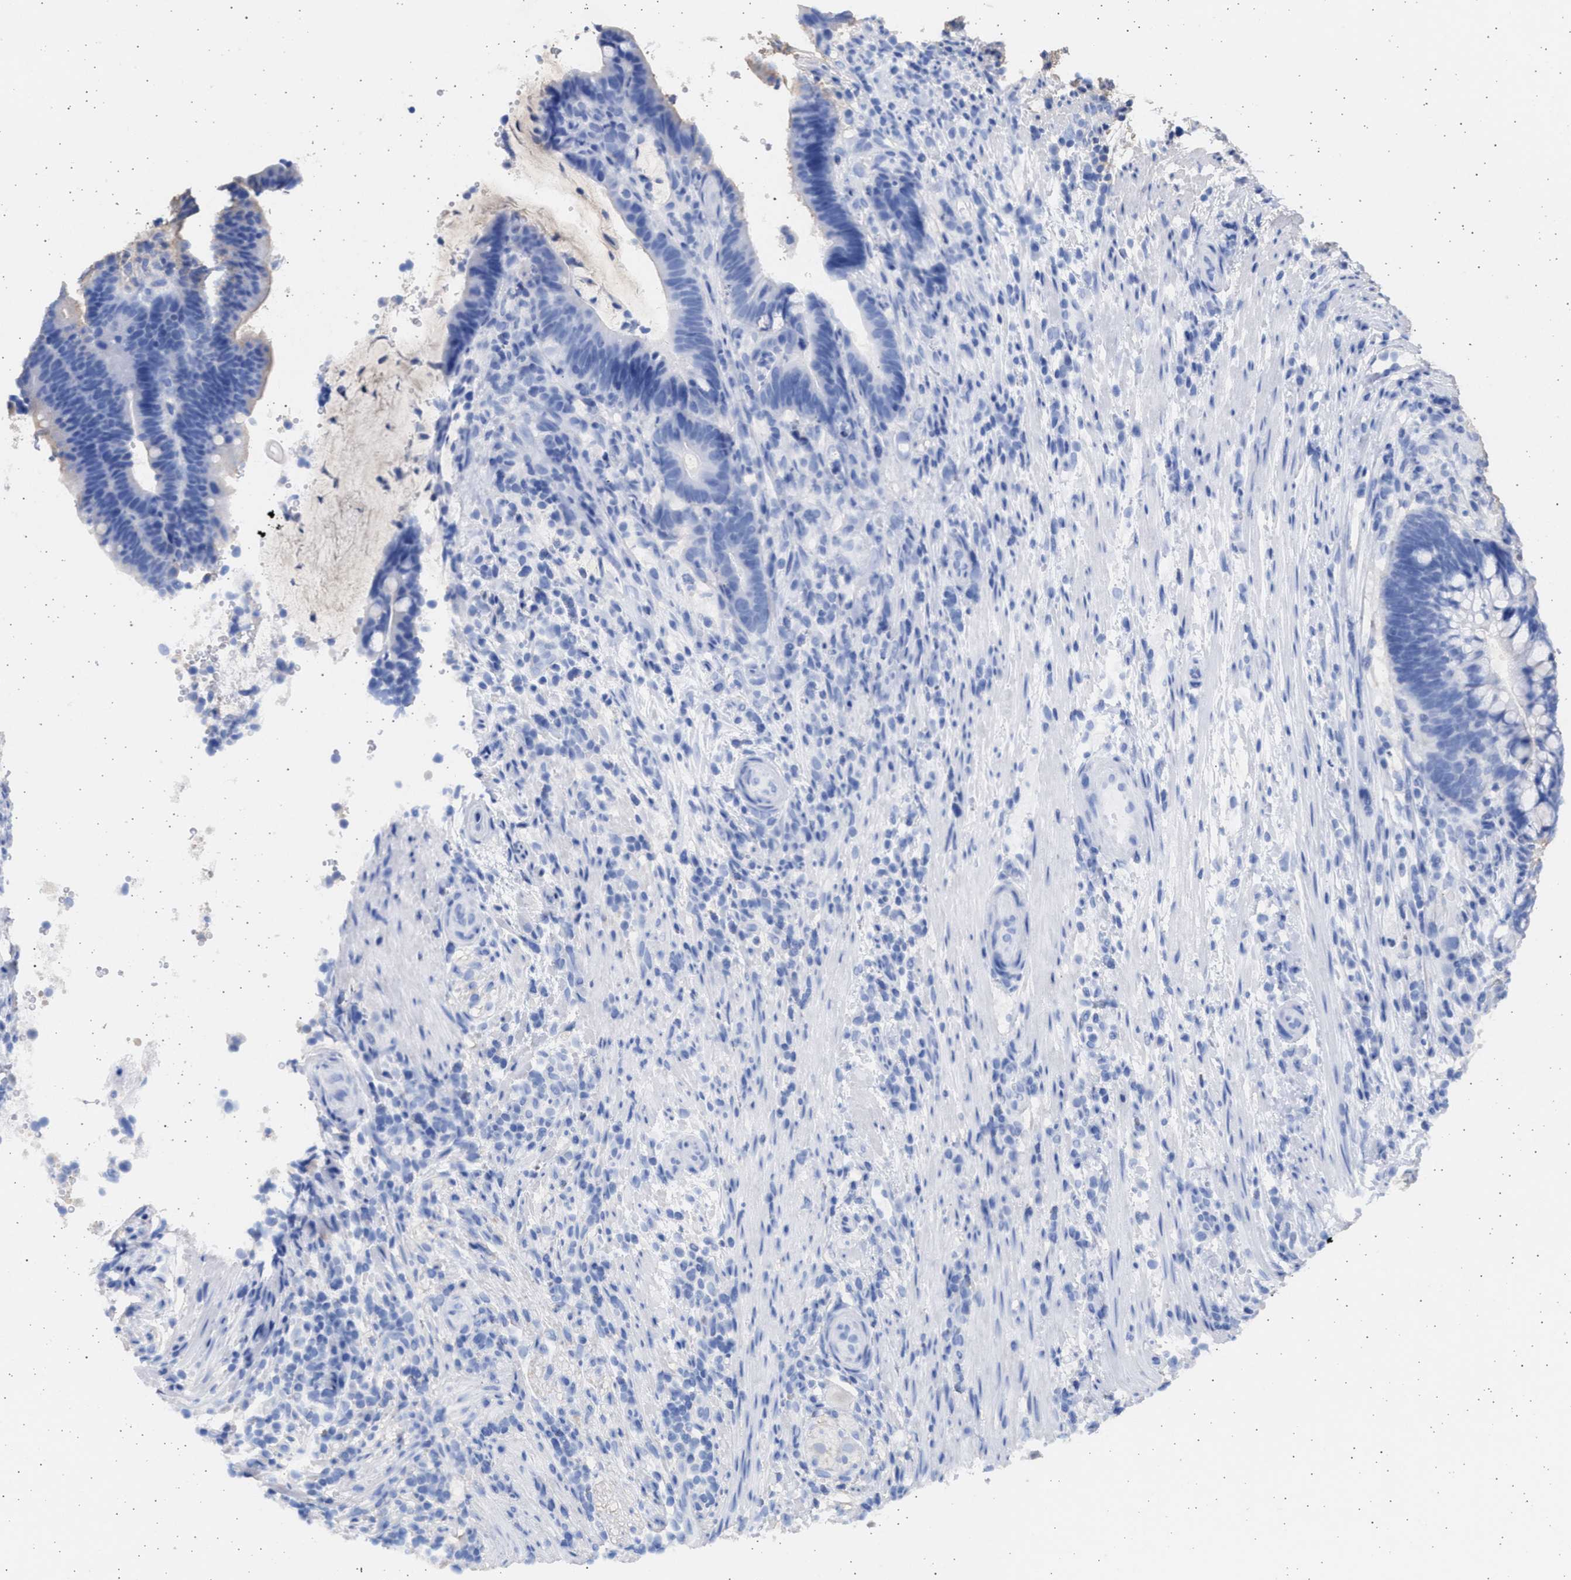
{"staining": {"intensity": "negative", "quantity": "none", "location": "none"}, "tissue": "colorectal cancer", "cell_type": "Tumor cells", "image_type": "cancer", "snomed": [{"axis": "morphology", "description": "Adenocarcinoma, NOS"}, {"axis": "topography", "description": "Colon"}], "caption": "A high-resolution micrograph shows IHC staining of adenocarcinoma (colorectal), which displays no significant staining in tumor cells.", "gene": "ALDOC", "patient": {"sex": "female", "age": 66}}